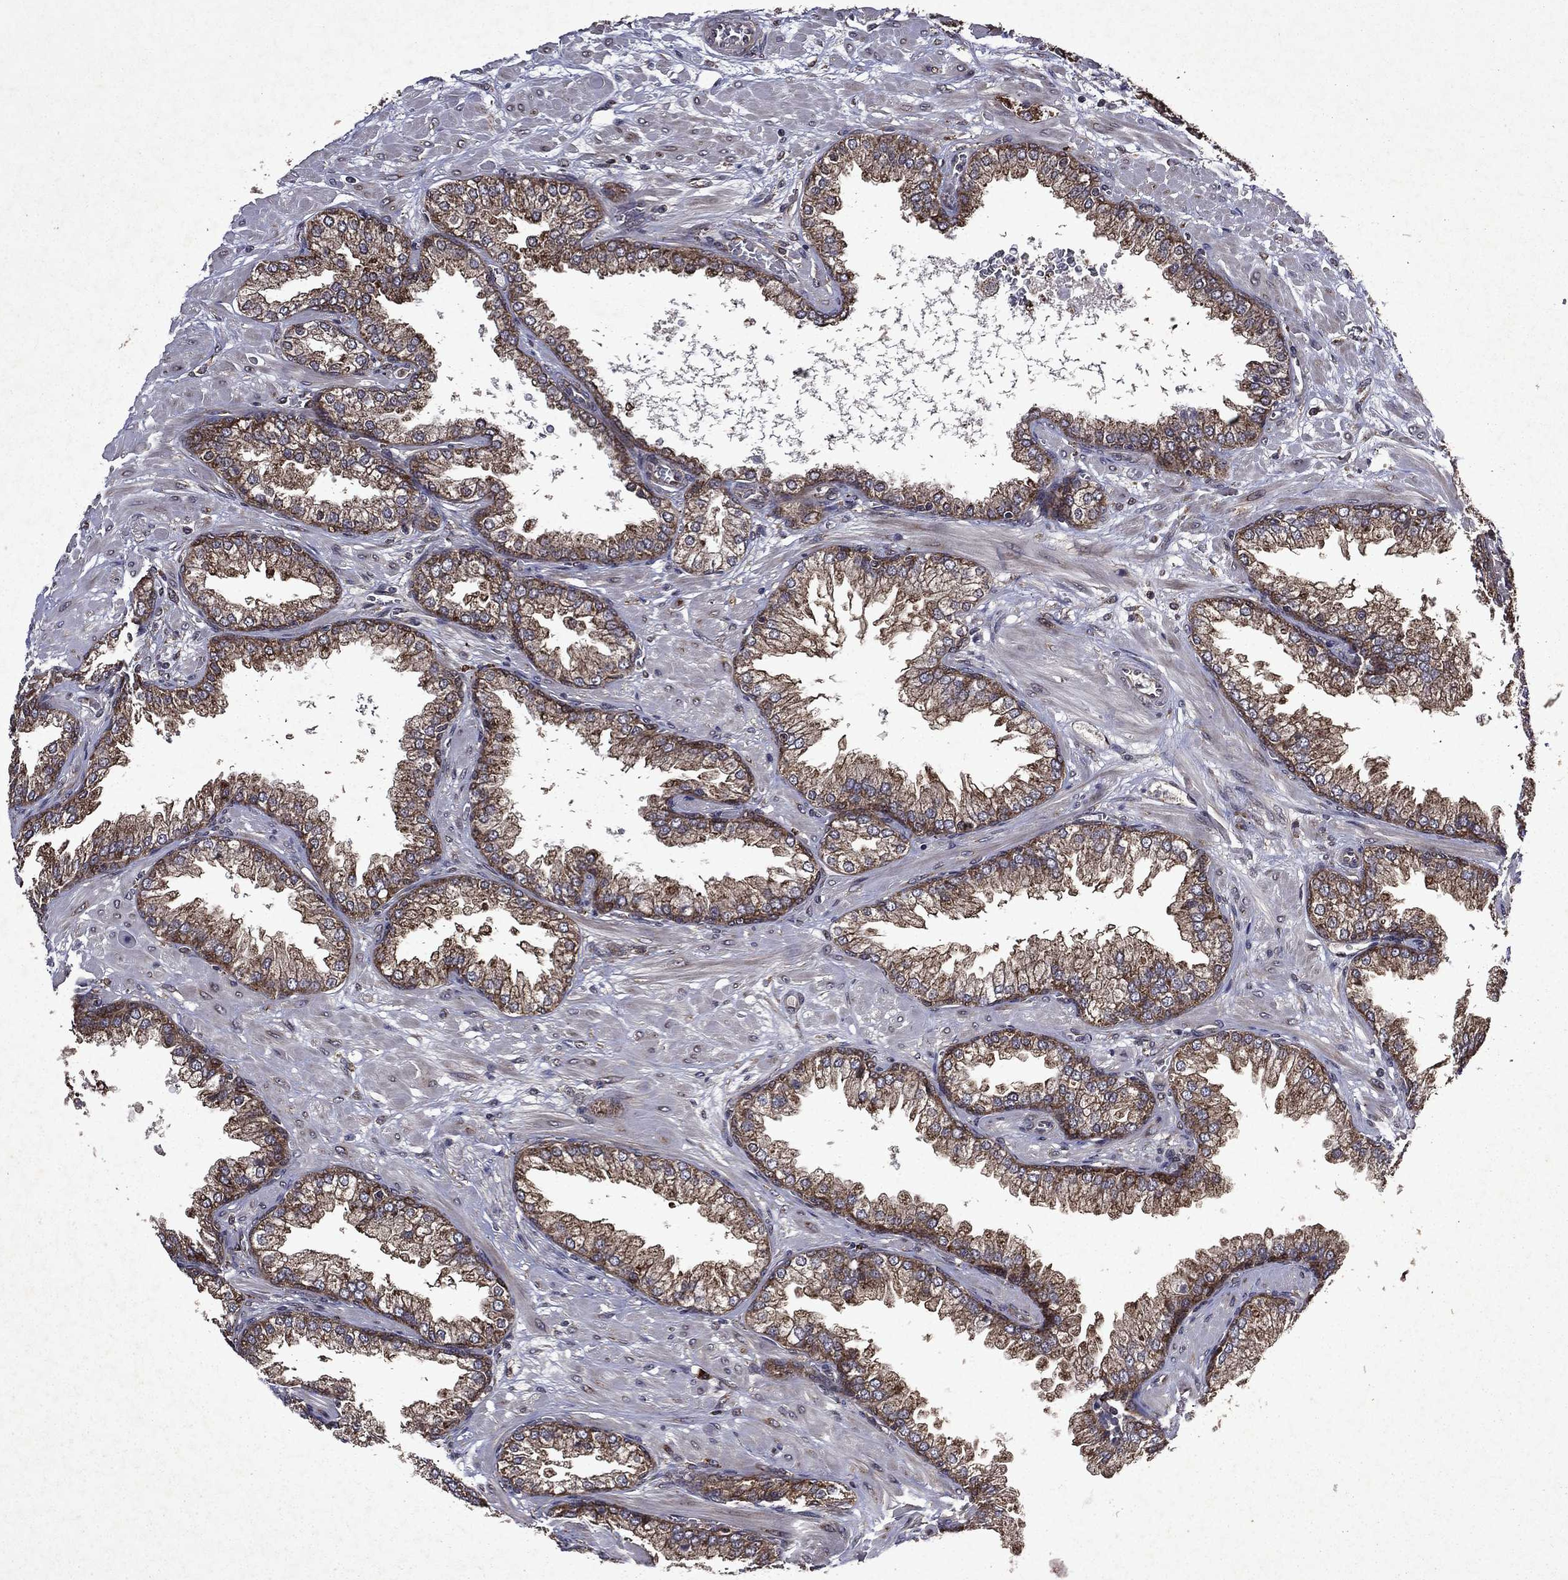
{"staining": {"intensity": "strong", "quantity": "25%-75%", "location": "cytoplasmic/membranous"}, "tissue": "prostate cancer", "cell_type": "Tumor cells", "image_type": "cancer", "snomed": [{"axis": "morphology", "description": "Adenocarcinoma, Low grade"}, {"axis": "topography", "description": "Prostate"}], "caption": "Immunohistochemical staining of prostate cancer exhibits strong cytoplasmic/membranous protein expression in approximately 25%-75% of tumor cells. The staining was performed using DAB (3,3'-diaminobenzidine) to visualize the protein expression in brown, while the nuclei were stained in blue with hematoxylin (Magnification: 20x).", "gene": "EIF2B4", "patient": {"sex": "male", "age": 57}}